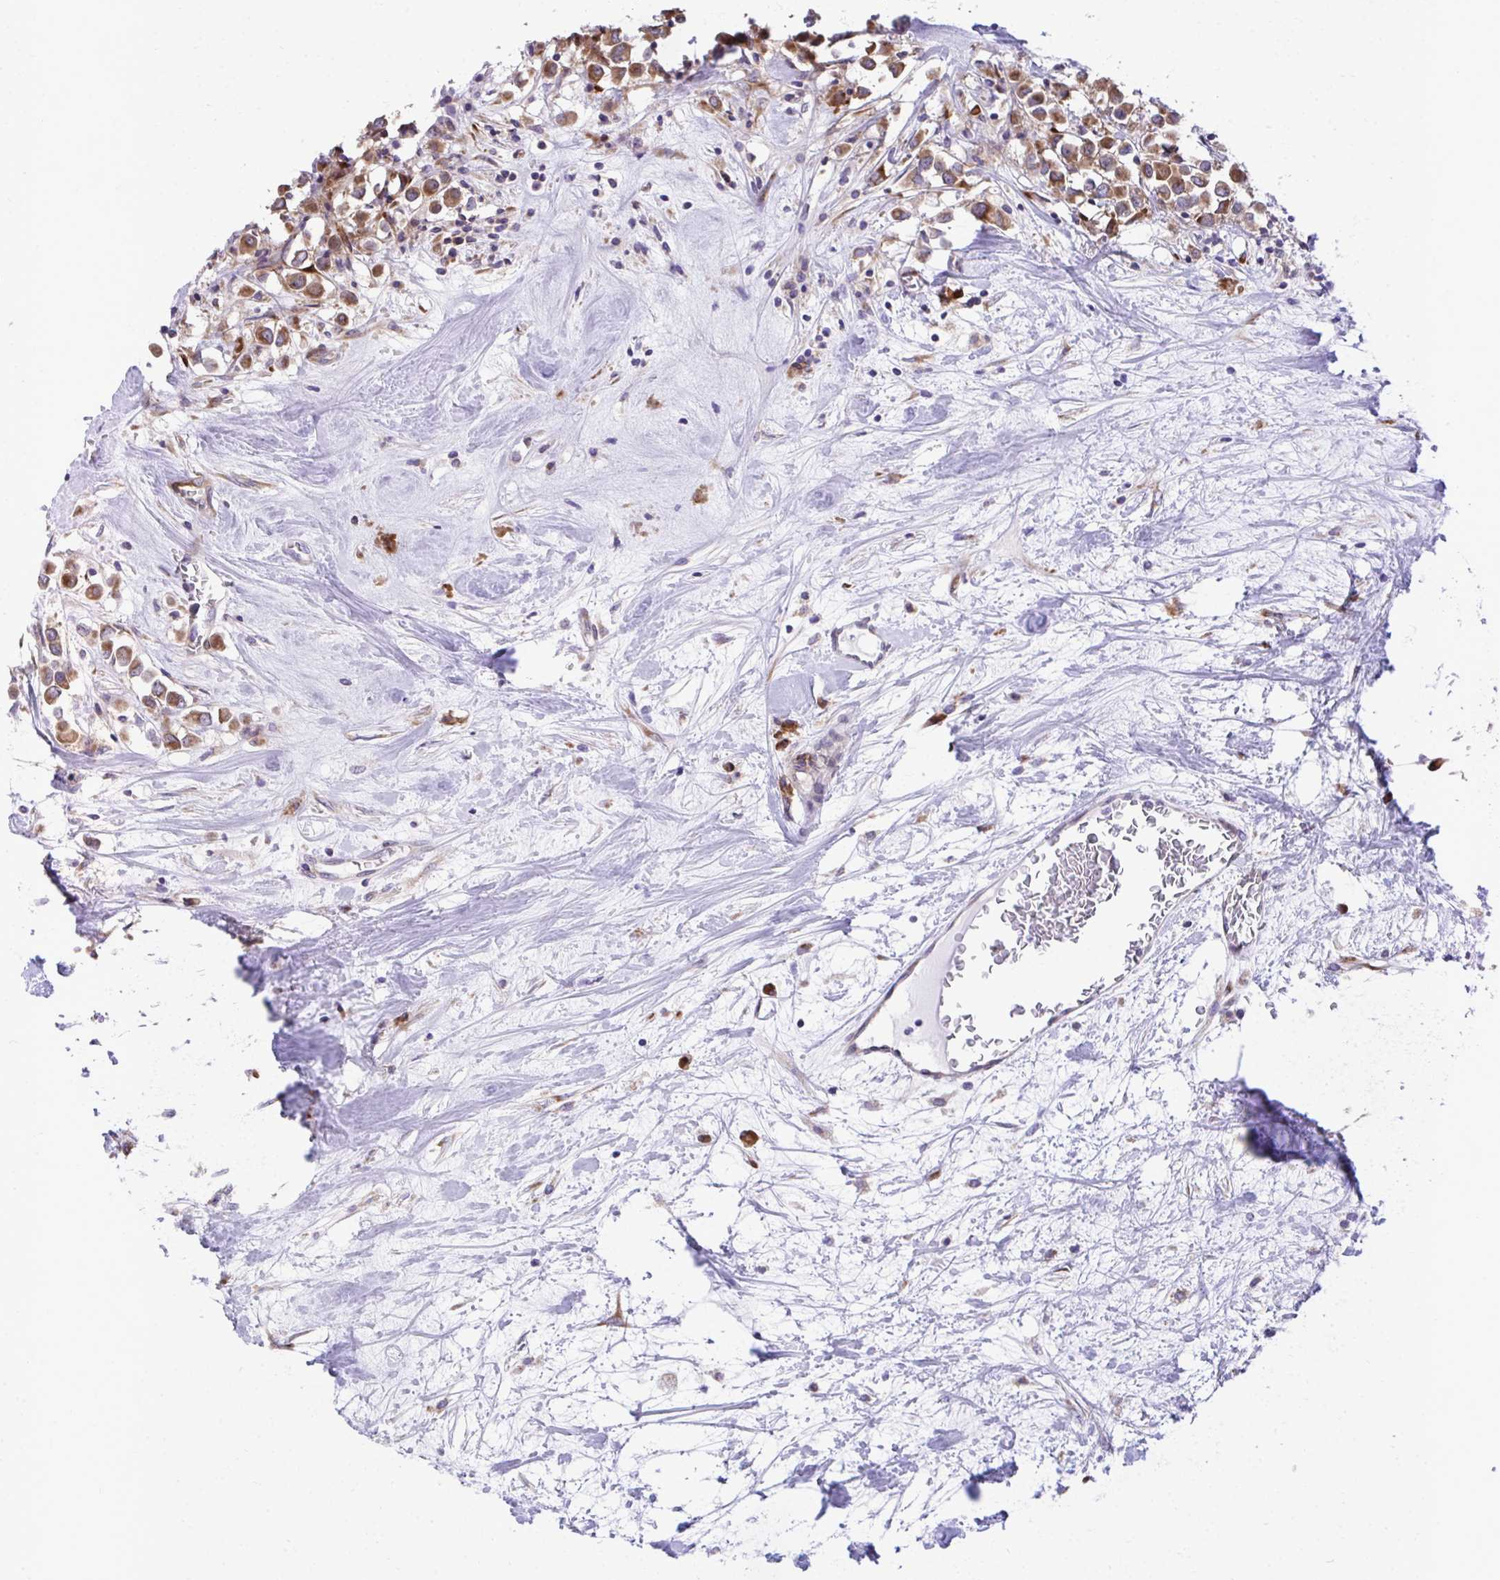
{"staining": {"intensity": "moderate", "quantity": ">75%", "location": "cytoplasmic/membranous"}, "tissue": "breast cancer", "cell_type": "Tumor cells", "image_type": "cancer", "snomed": [{"axis": "morphology", "description": "Duct carcinoma"}, {"axis": "topography", "description": "Breast"}], "caption": "Immunohistochemical staining of invasive ductal carcinoma (breast) reveals medium levels of moderate cytoplasmic/membranous staining in approximately >75% of tumor cells. The staining was performed using DAB to visualize the protein expression in brown, while the nuclei were stained in blue with hematoxylin (Magnification: 20x).", "gene": "RPS15", "patient": {"sex": "female", "age": 61}}